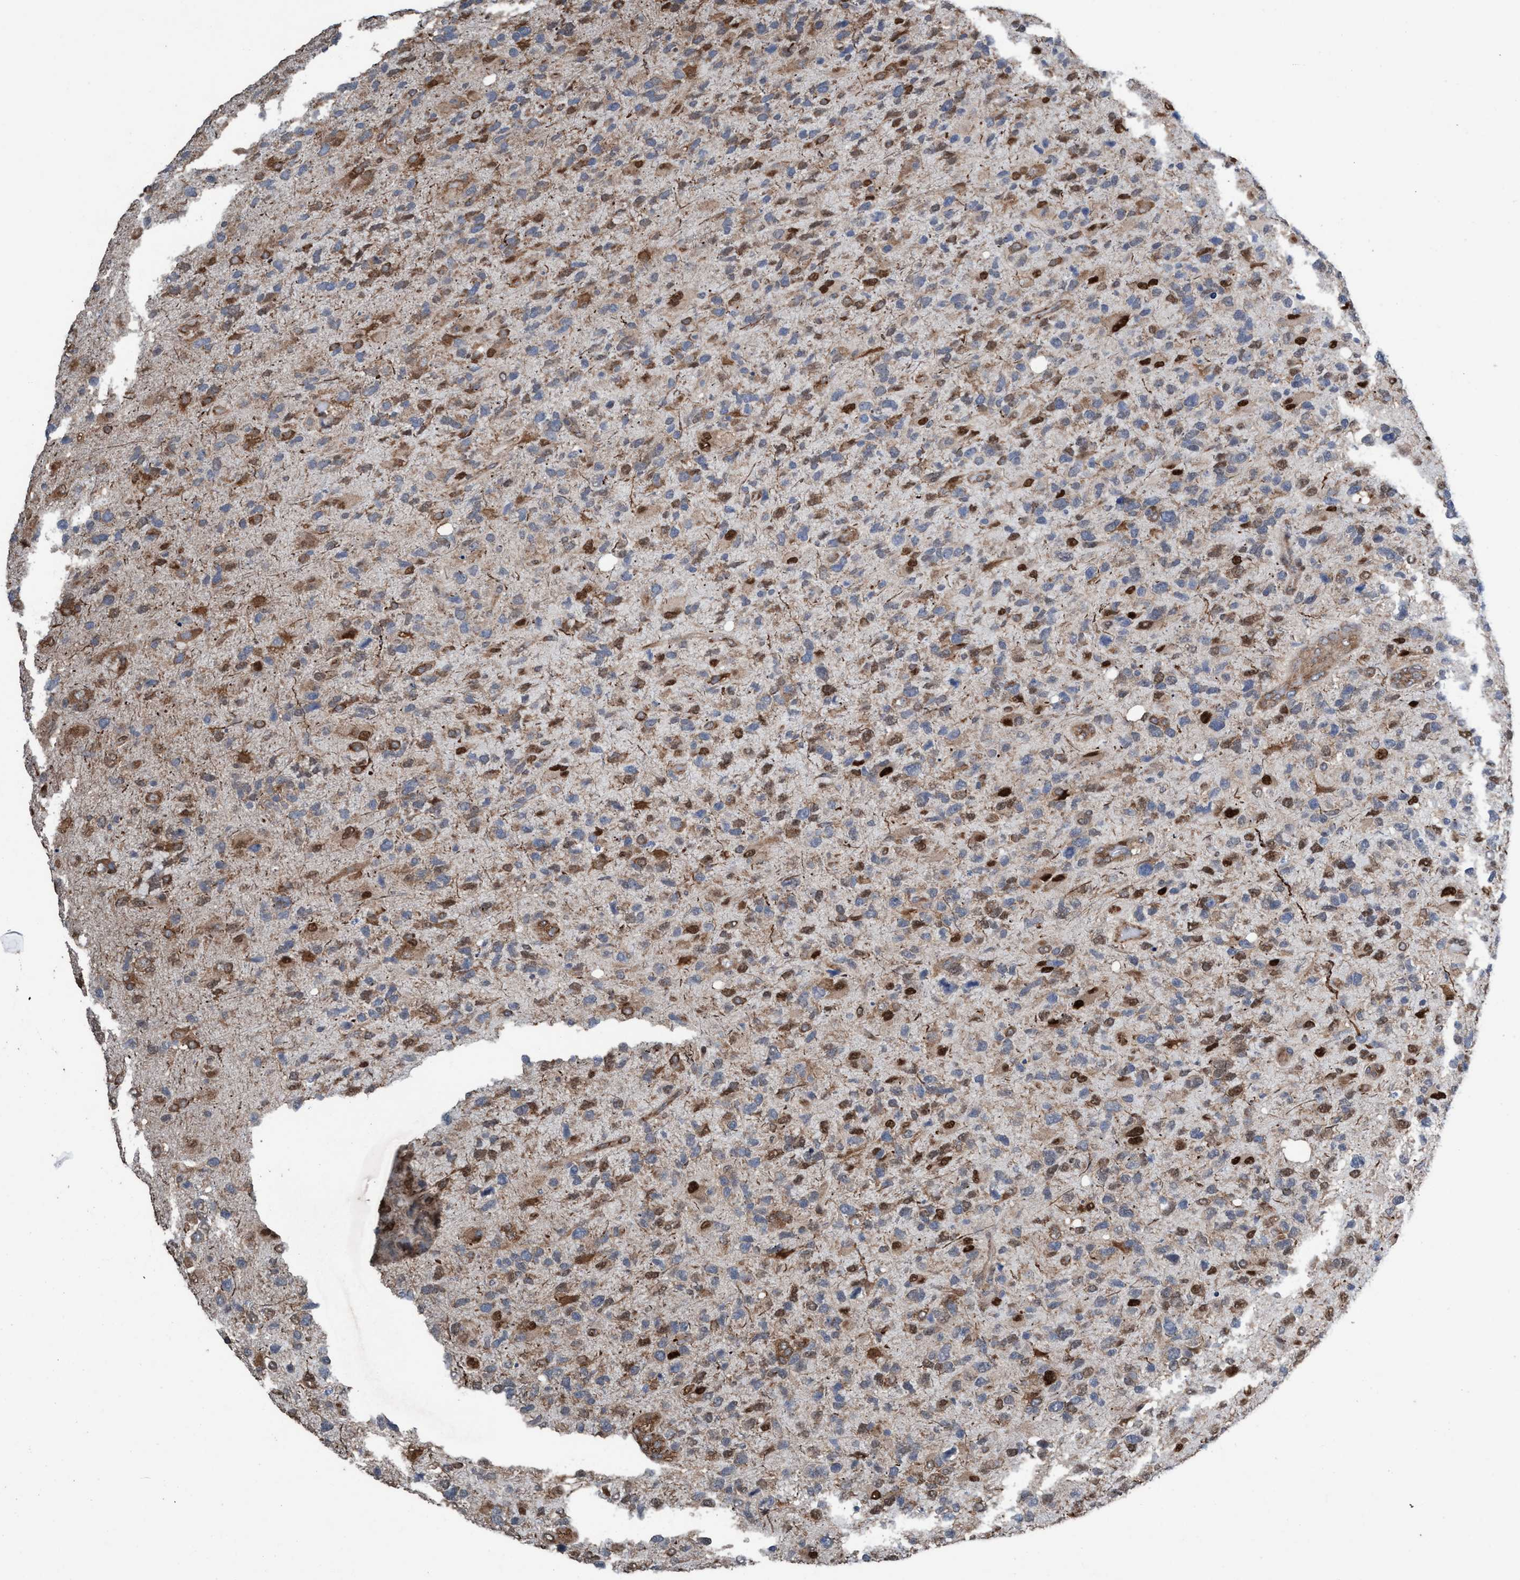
{"staining": {"intensity": "strong", "quantity": "25%-75%", "location": "cytoplasmic/membranous,nuclear"}, "tissue": "glioma", "cell_type": "Tumor cells", "image_type": "cancer", "snomed": [{"axis": "morphology", "description": "Glioma, malignant, High grade"}, {"axis": "topography", "description": "Brain"}], "caption": "Glioma stained with DAB (3,3'-diaminobenzidine) IHC shows high levels of strong cytoplasmic/membranous and nuclear expression in about 25%-75% of tumor cells. (DAB IHC with brightfield microscopy, high magnification).", "gene": "METAP2", "patient": {"sex": "female", "age": 58}}